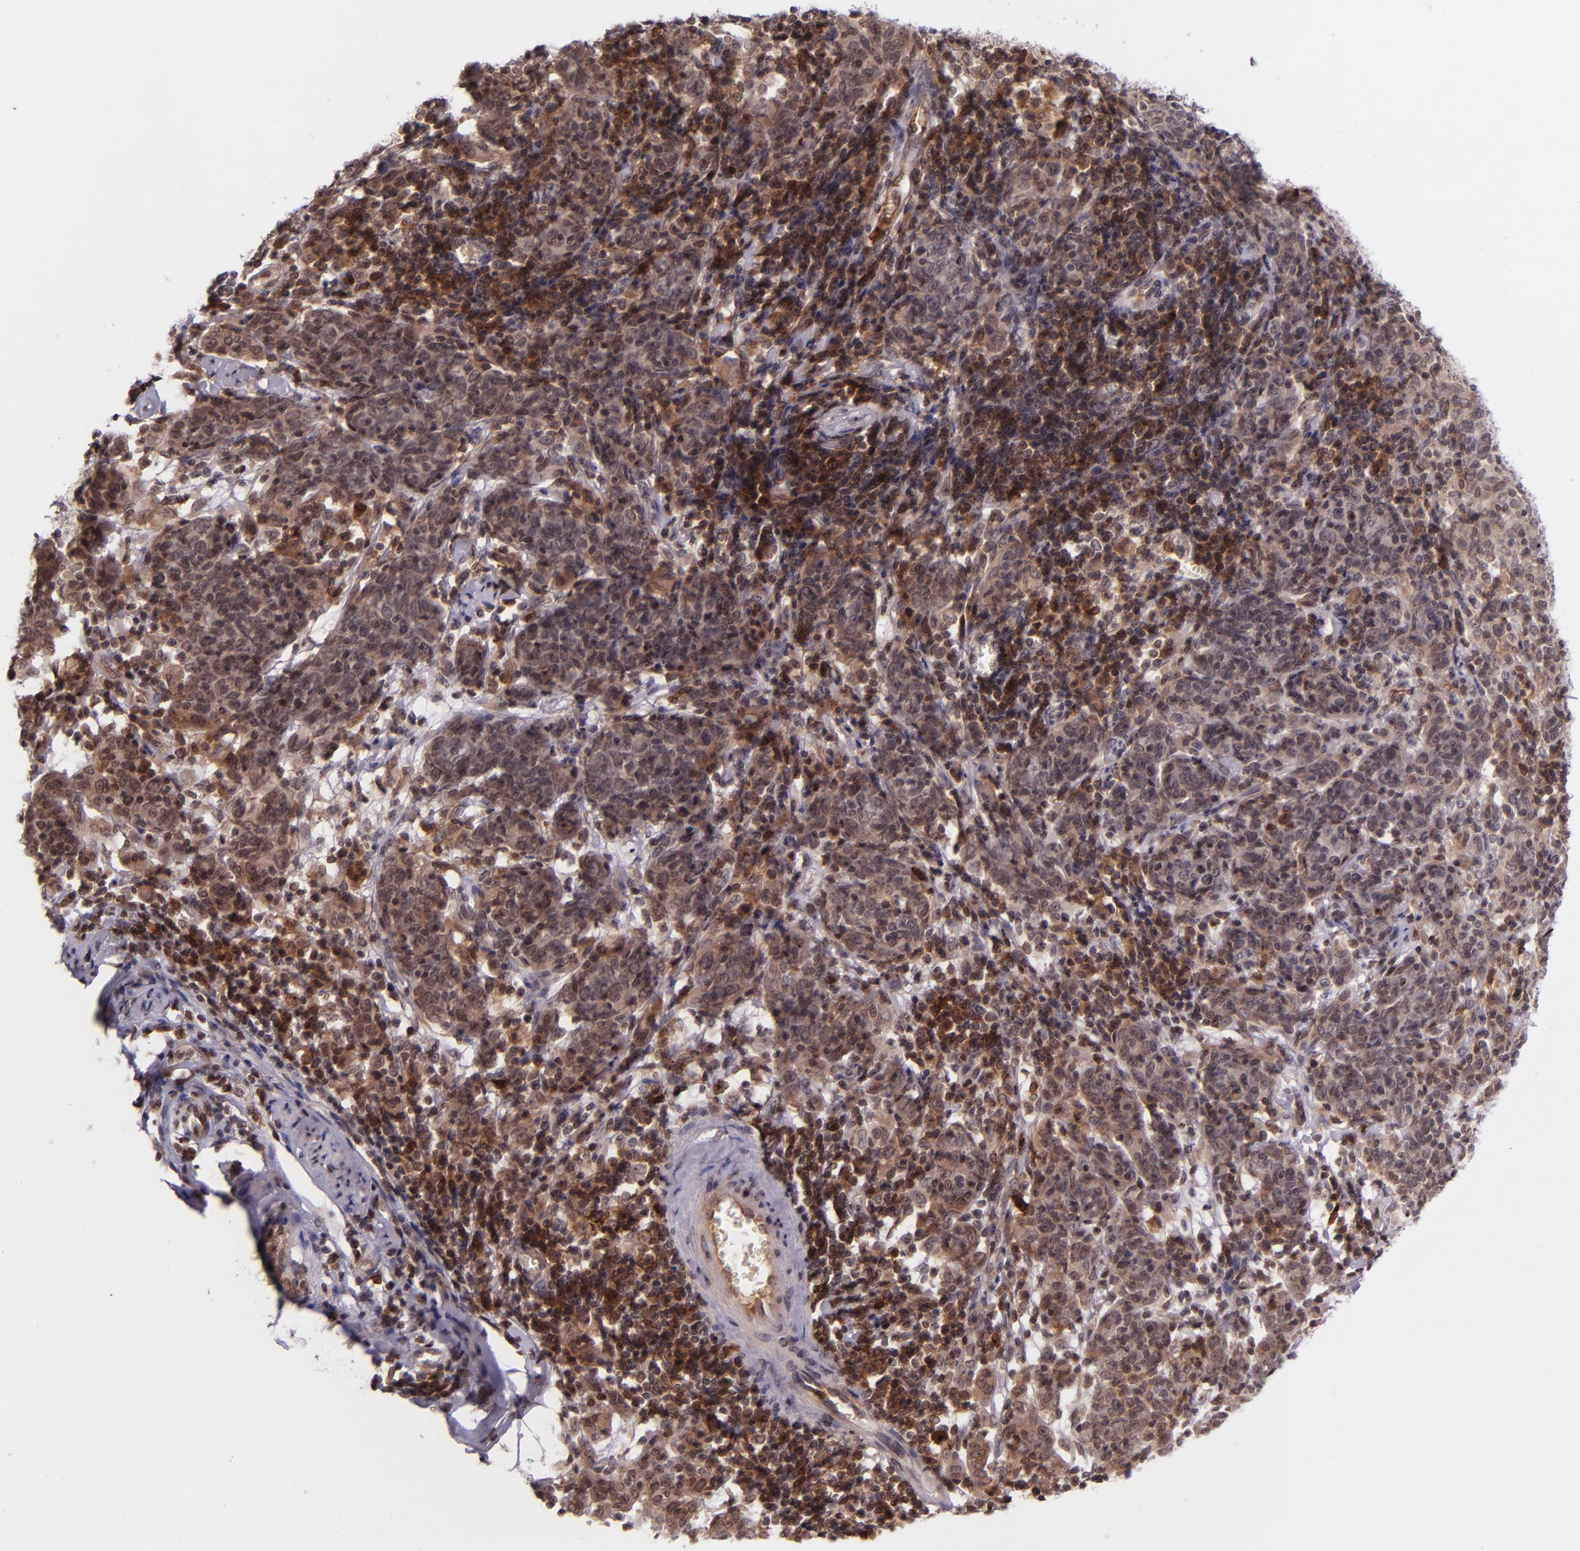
{"staining": {"intensity": "strong", "quantity": ">75%", "location": "cytoplasmic/membranous"}, "tissue": "cervical cancer", "cell_type": "Tumor cells", "image_type": "cancer", "snomed": [{"axis": "morphology", "description": "Normal tissue, NOS"}, {"axis": "morphology", "description": "Squamous cell carcinoma, NOS"}, {"axis": "topography", "description": "Cervix"}], "caption": "High-magnification brightfield microscopy of squamous cell carcinoma (cervical) stained with DAB (3,3'-diaminobenzidine) (brown) and counterstained with hematoxylin (blue). tumor cells exhibit strong cytoplasmic/membranous positivity is identified in about>75% of cells.", "gene": "SELL", "patient": {"sex": "female", "age": 67}}